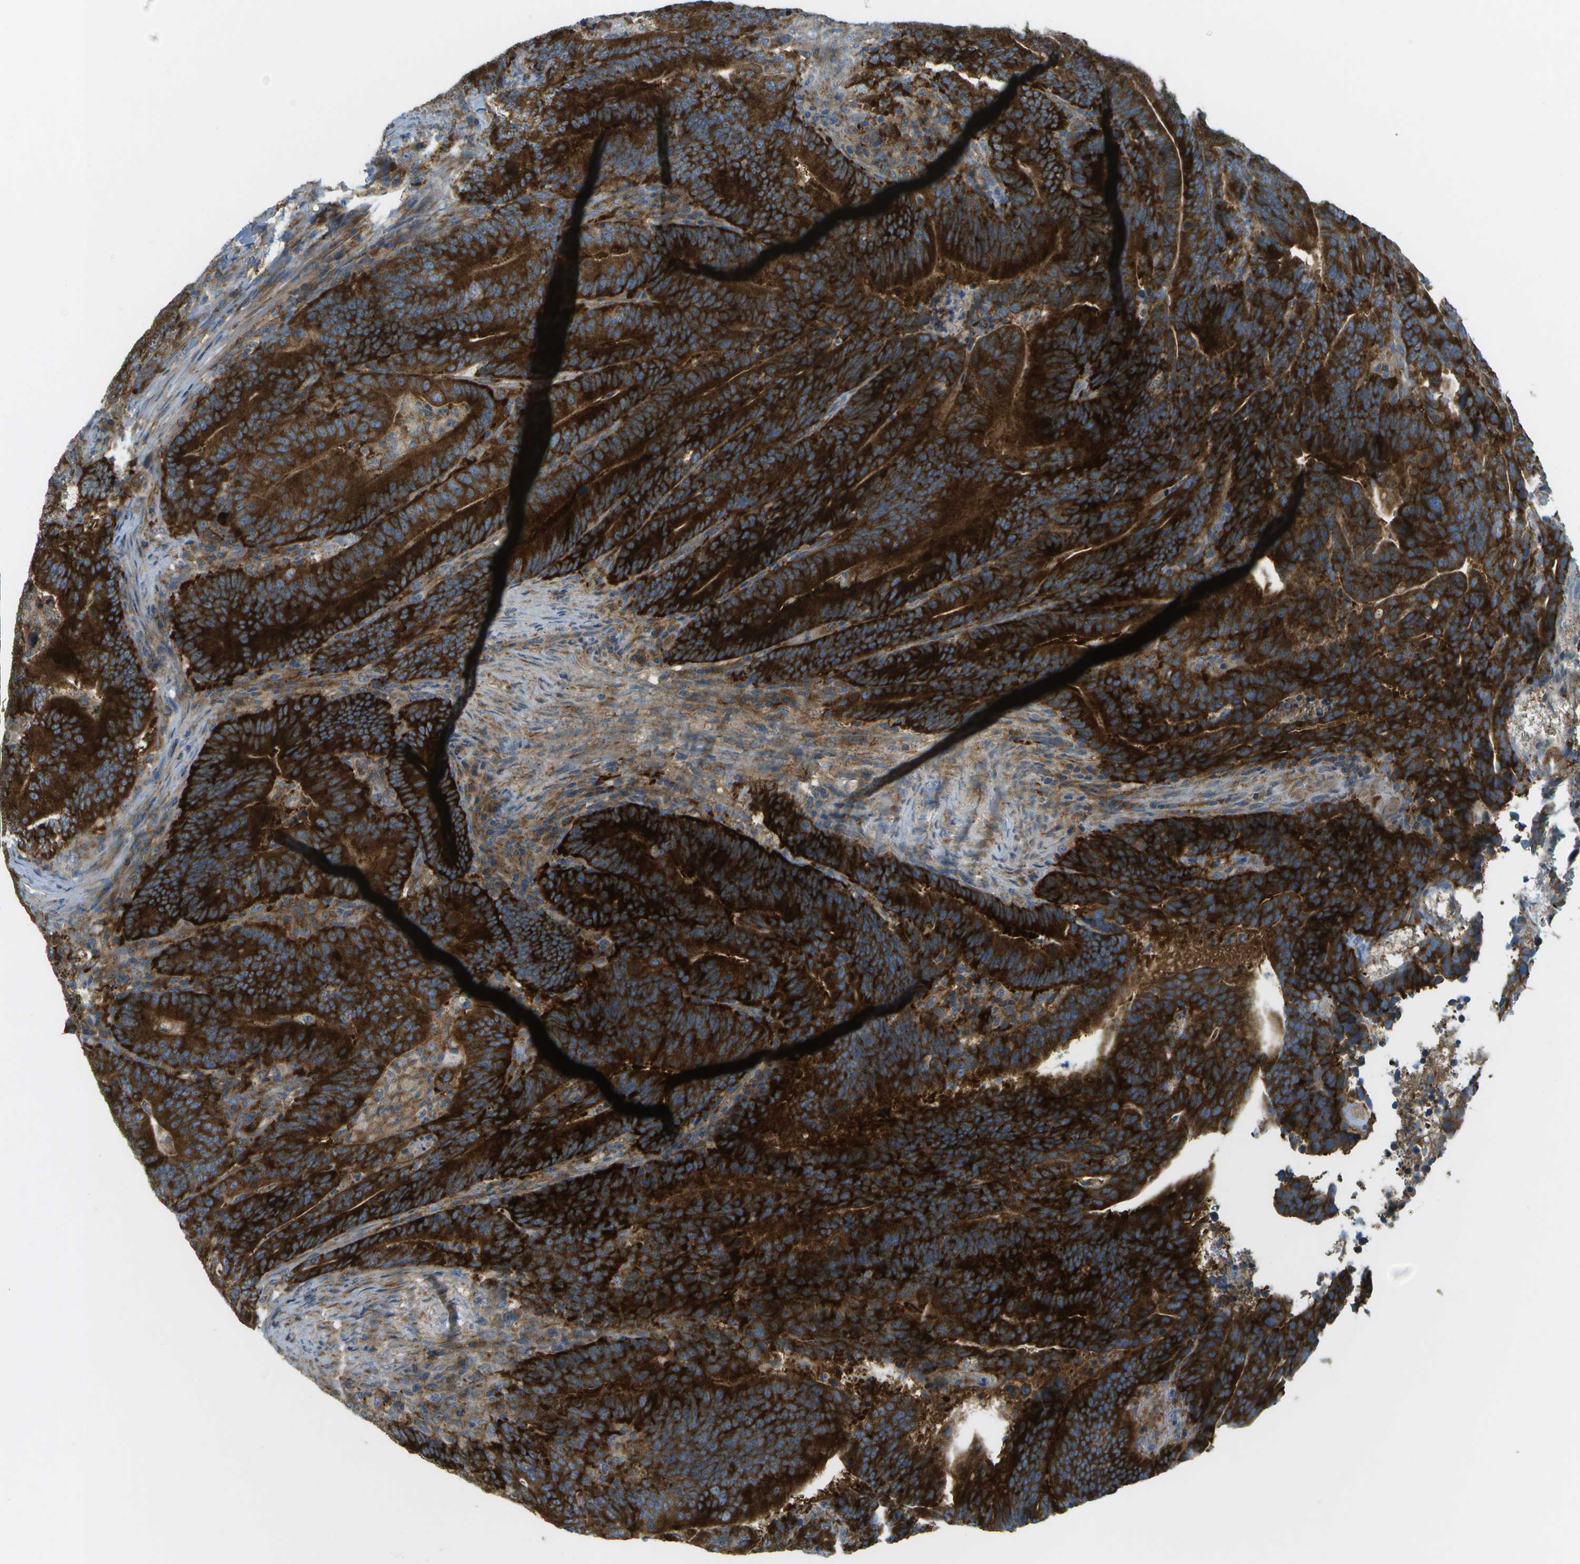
{"staining": {"intensity": "strong", "quantity": ">75%", "location": "cytoplasmic/membranous"}, "tissue": "colorectal cancer", "cell_type": "Tumor cells", "image_type": "cancer", "snomed": [{"axis": "morphology", "description": "Normal tissue, NOS"}, {"axis": "morphology", "description": "Adenocarcinoma, NOS"}, {"axis": "topography", "description": "Colon"}], "caption": "An immunohistochemistry image of tumor tissue is shown. Protein staining in brown labels strong cytoplasmic/membranous positivity in colorectal cancer within tumor cells.", "gene": "WNK2", "patient": {"sex": "female", "age": 66}}